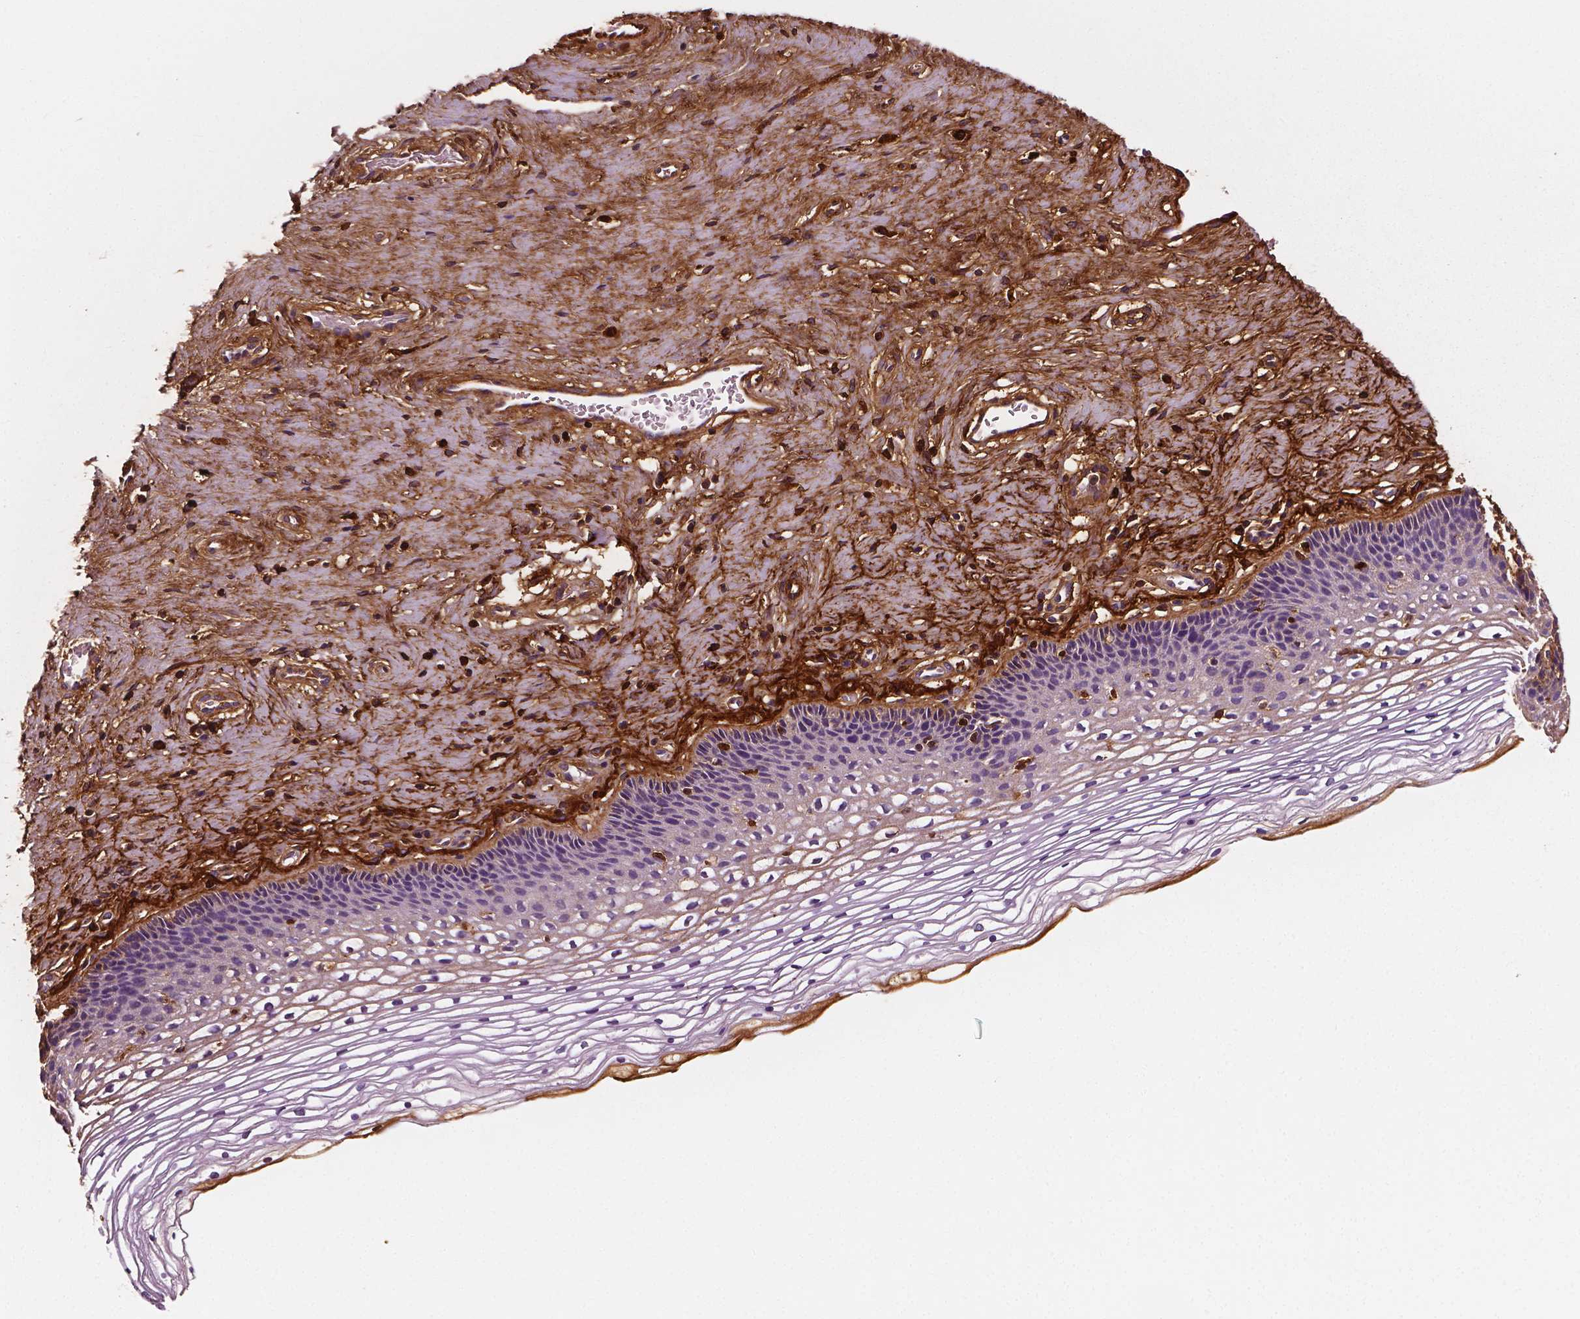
{"staining": {"intensity": "moderate", "quantity": ">75%", "location": "cytoplasmic/membranous"}, "tissue": "cervix", "cell_type": "Glandular cells", "image_type": "normal", "snomed": [{"axis": "morphology", "description": "Normal tissue, NOS"}, {"axis": "topography", "description": "Cervix"}], "caption": "This histopathology image displays immunohistochemistry staining of normal human cervix, with medium moderate cytoplasmic/membranous expression in about >75% of glandular cells.", "gene": "FBLN1", "patient": {"sex": "female", "age": 34}}